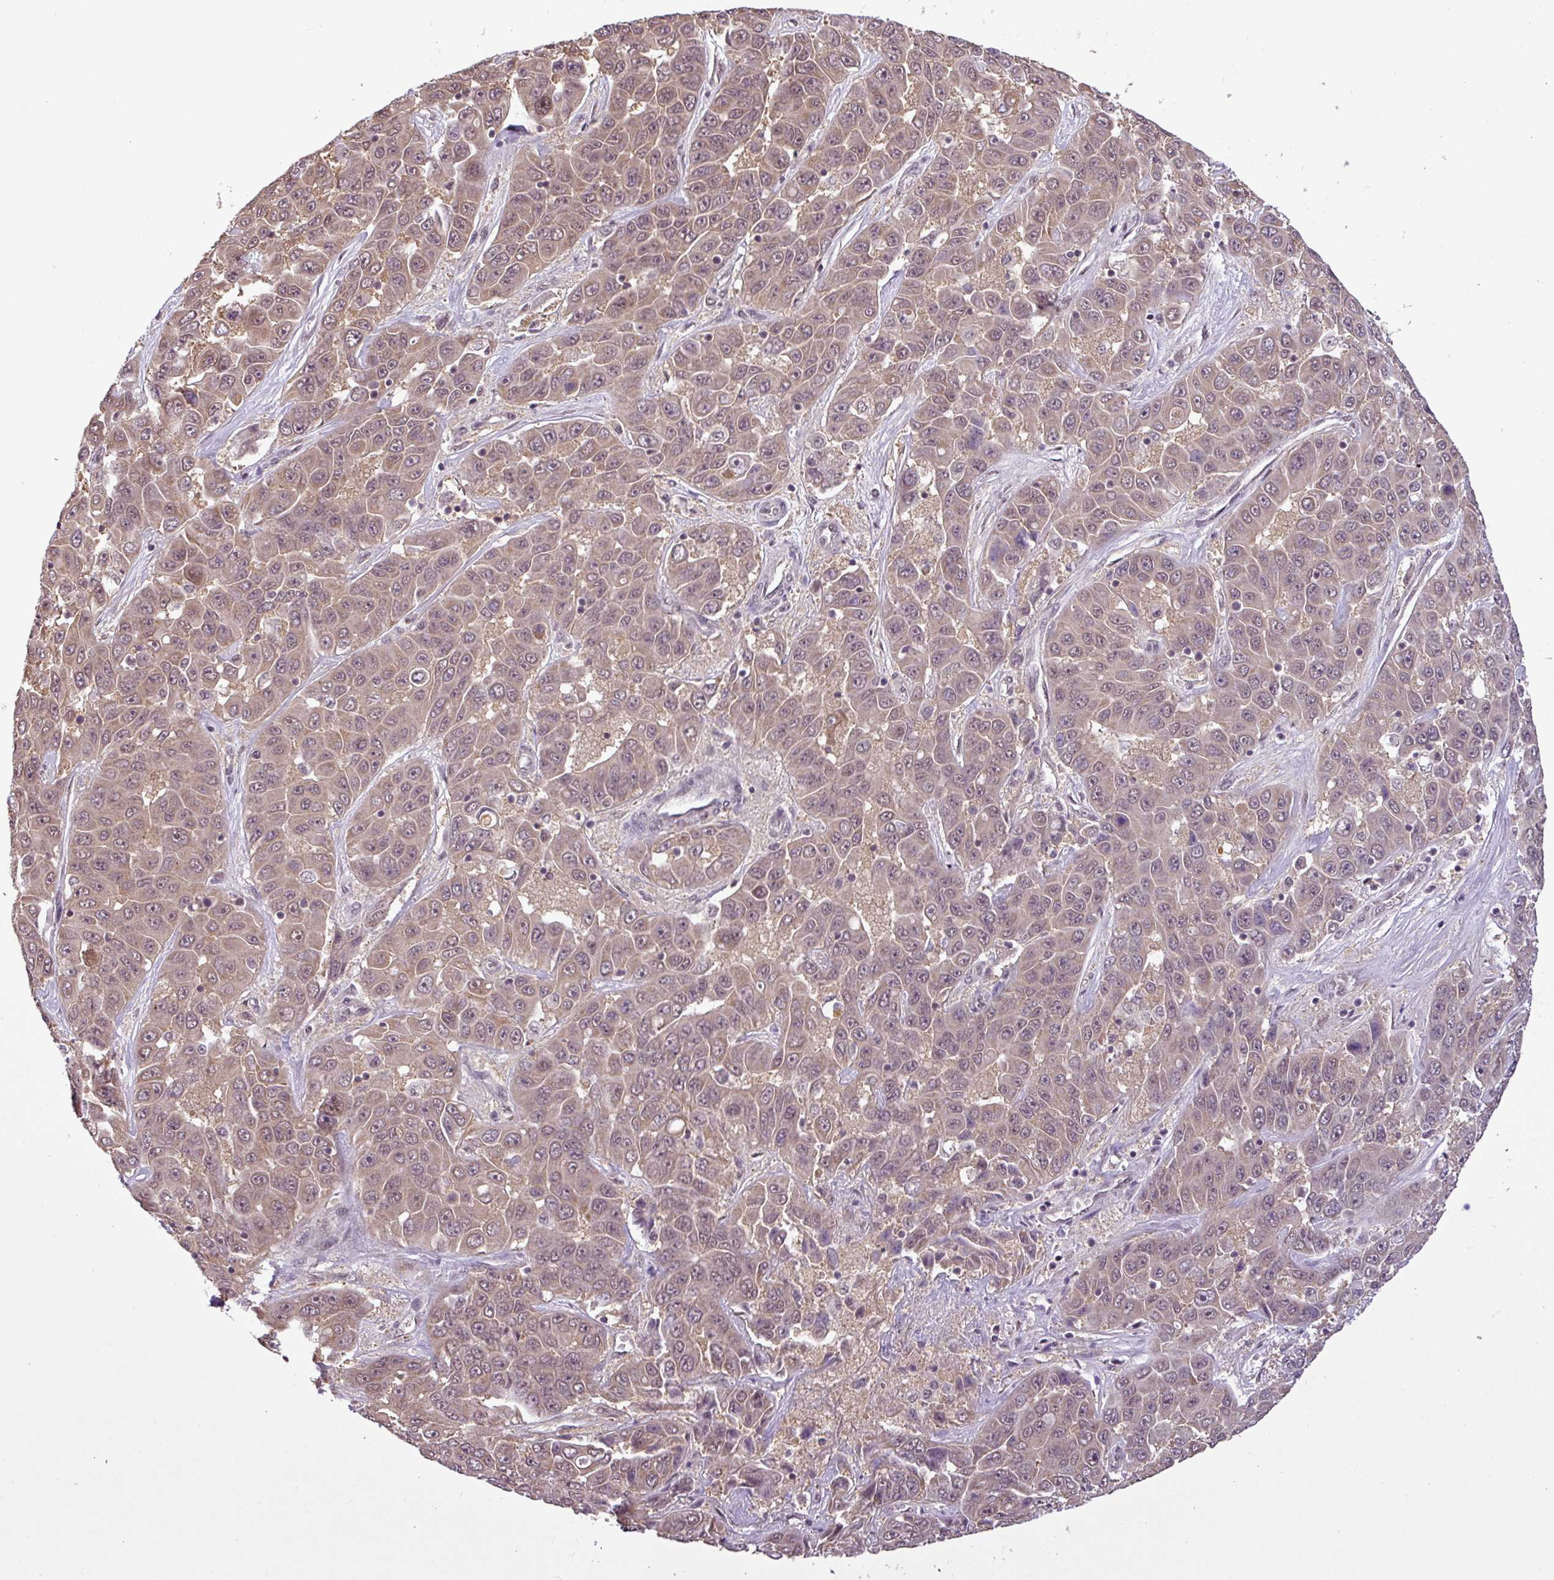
{"staining": {"intensity": "weak", "quantity": ">75%", "location": "cytoplasmic/membranous"}, "tissue": "liver cancer", "cell_type": "Tumor cells", "image_type": "cancer", "snomed": [{"axis": "morphology", "description": "Cholangiocarcinoma"}, {"axis": "topography", "description": "Liver"}], "caption": "A brown stain shows weak cytoplasmic/membranous expression of a protein in human liver cholangiocarcinoma tumor cells.", "gene": "MFHAS1", "patient": {"sex": "female", "age": 52}}